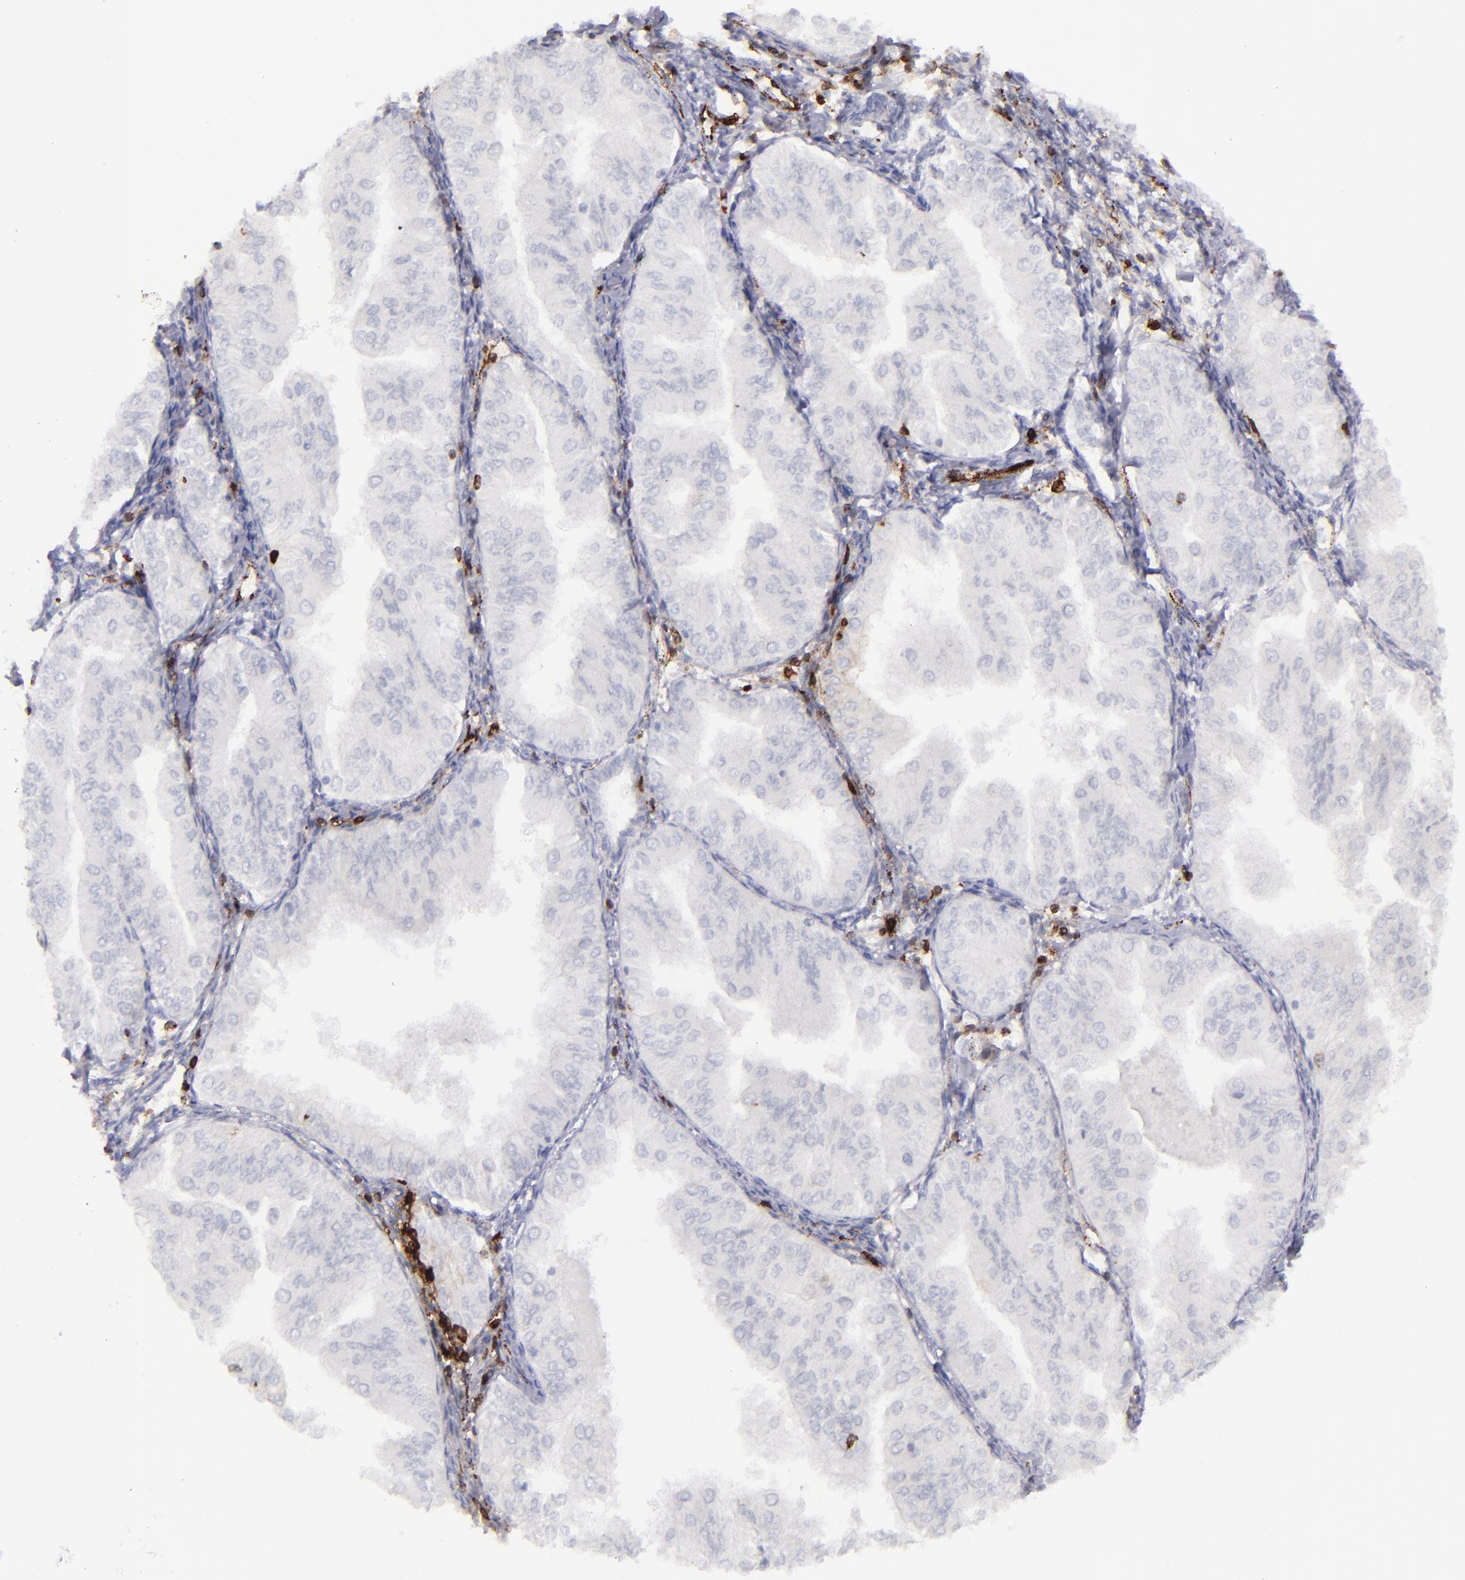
{"staining": {"intensity": "negative", "quantity": "none", "location": "none"}, "tissue": "endometrial cancer", "cell_type": "Tumor cells", "image_type": "cancer", "snomed": [{"axis": "morphology", "description": "Adenocarcinoma, NOS"}, {"axis": "topography", "description": "Endometrium"}], "caption": "Endometrial adenocarcinoma was stained to show a protein in brown. There is no significant positivity in tumor cells.", "gene": "CD27", "patient": {"sex": "female", "age": 53}}